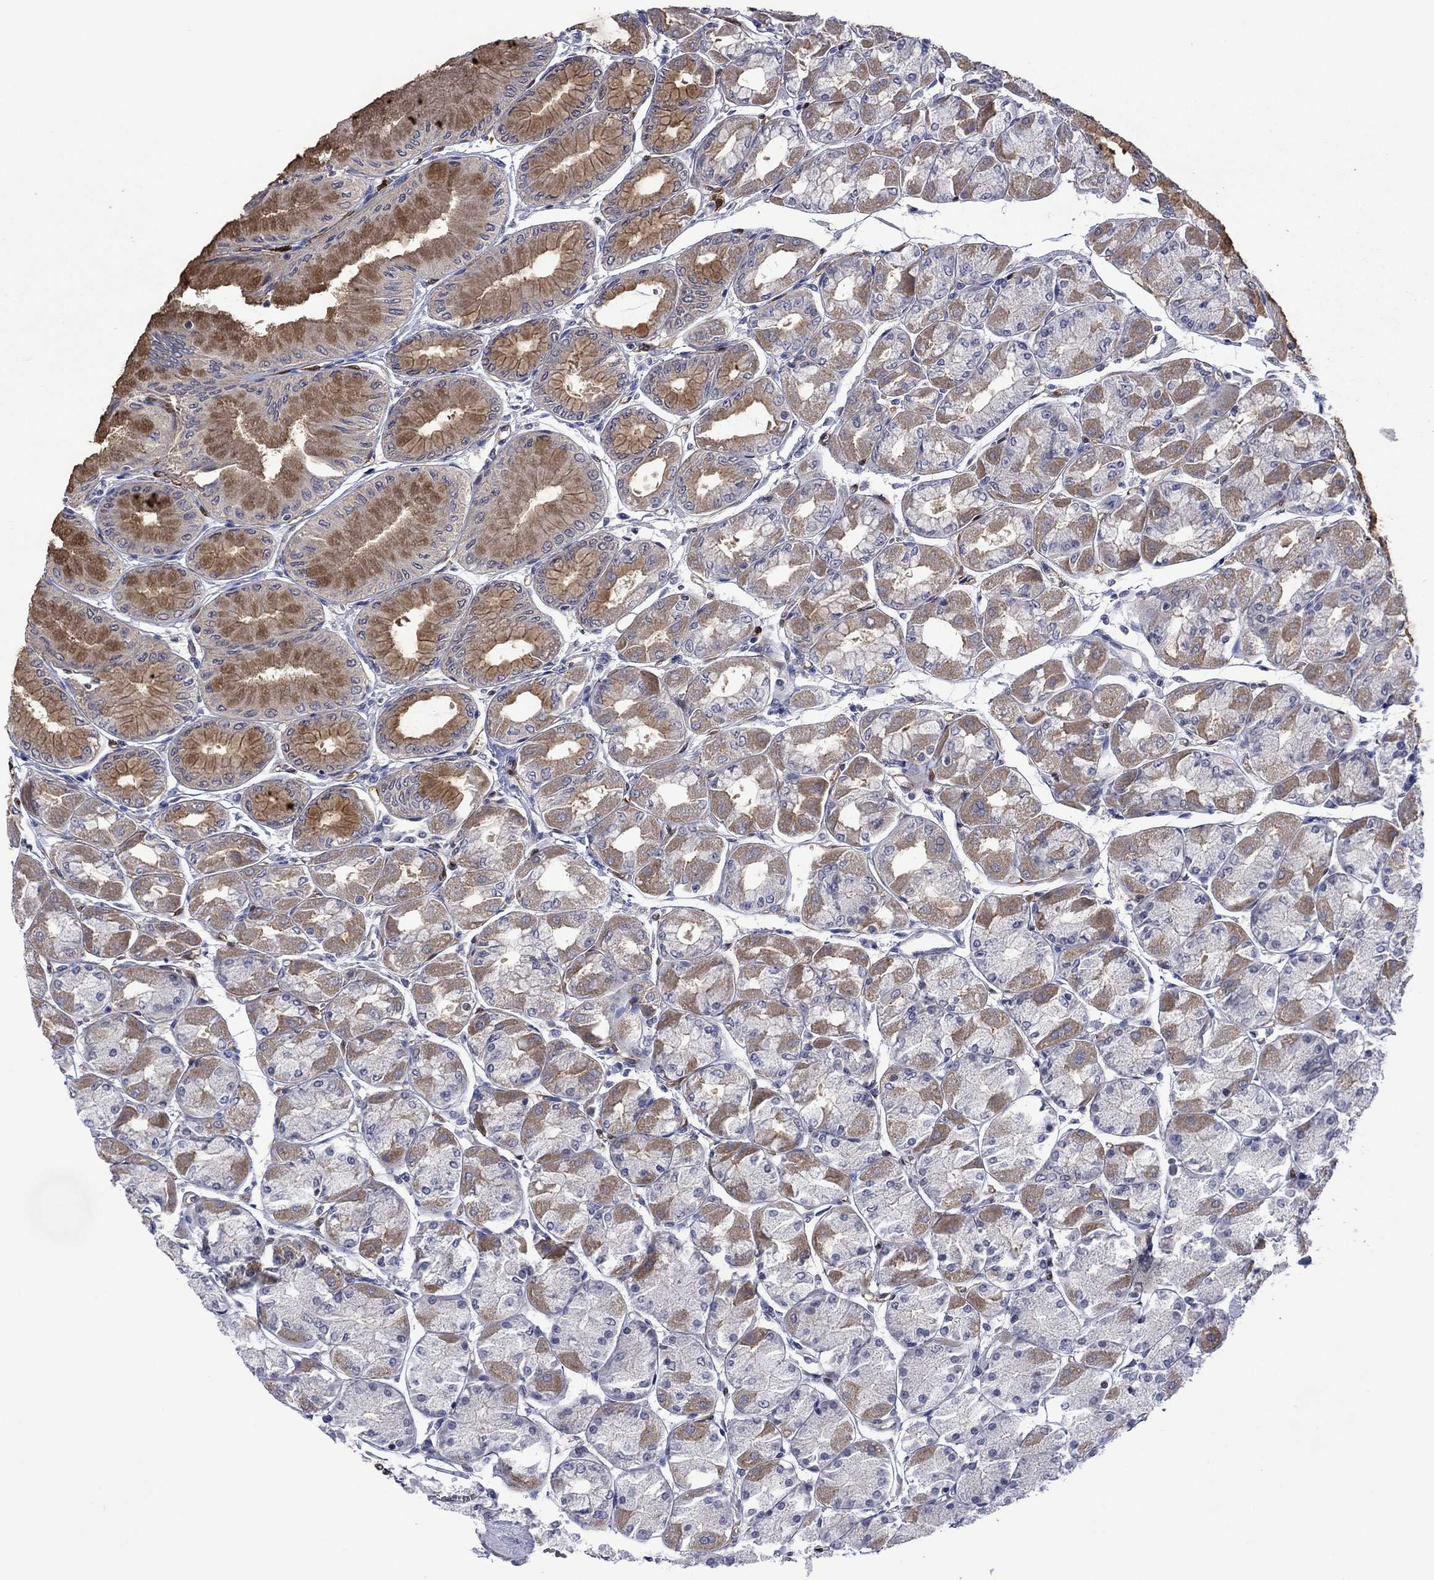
{"staining": {"intensity": "moderate", "quantity": "<25%", "location": "cytoplasmic/membranous"}, "tissue": "stomach", "cell_type": "Glandular cells", "image_type": "normal", "snomed": [{"axis": "morphology", "description": "Normal tissue, NOS"}, {"axis": "topography", "description": "Stomach, upper"}], "caption": "The image reveals staining of unremarkable stomach, revealing moderate cytoplasmic/membranous protein expression (brown color) within glandular cells.", "gene": "AGL", "patient": {"sex": "male", "age": 60}}